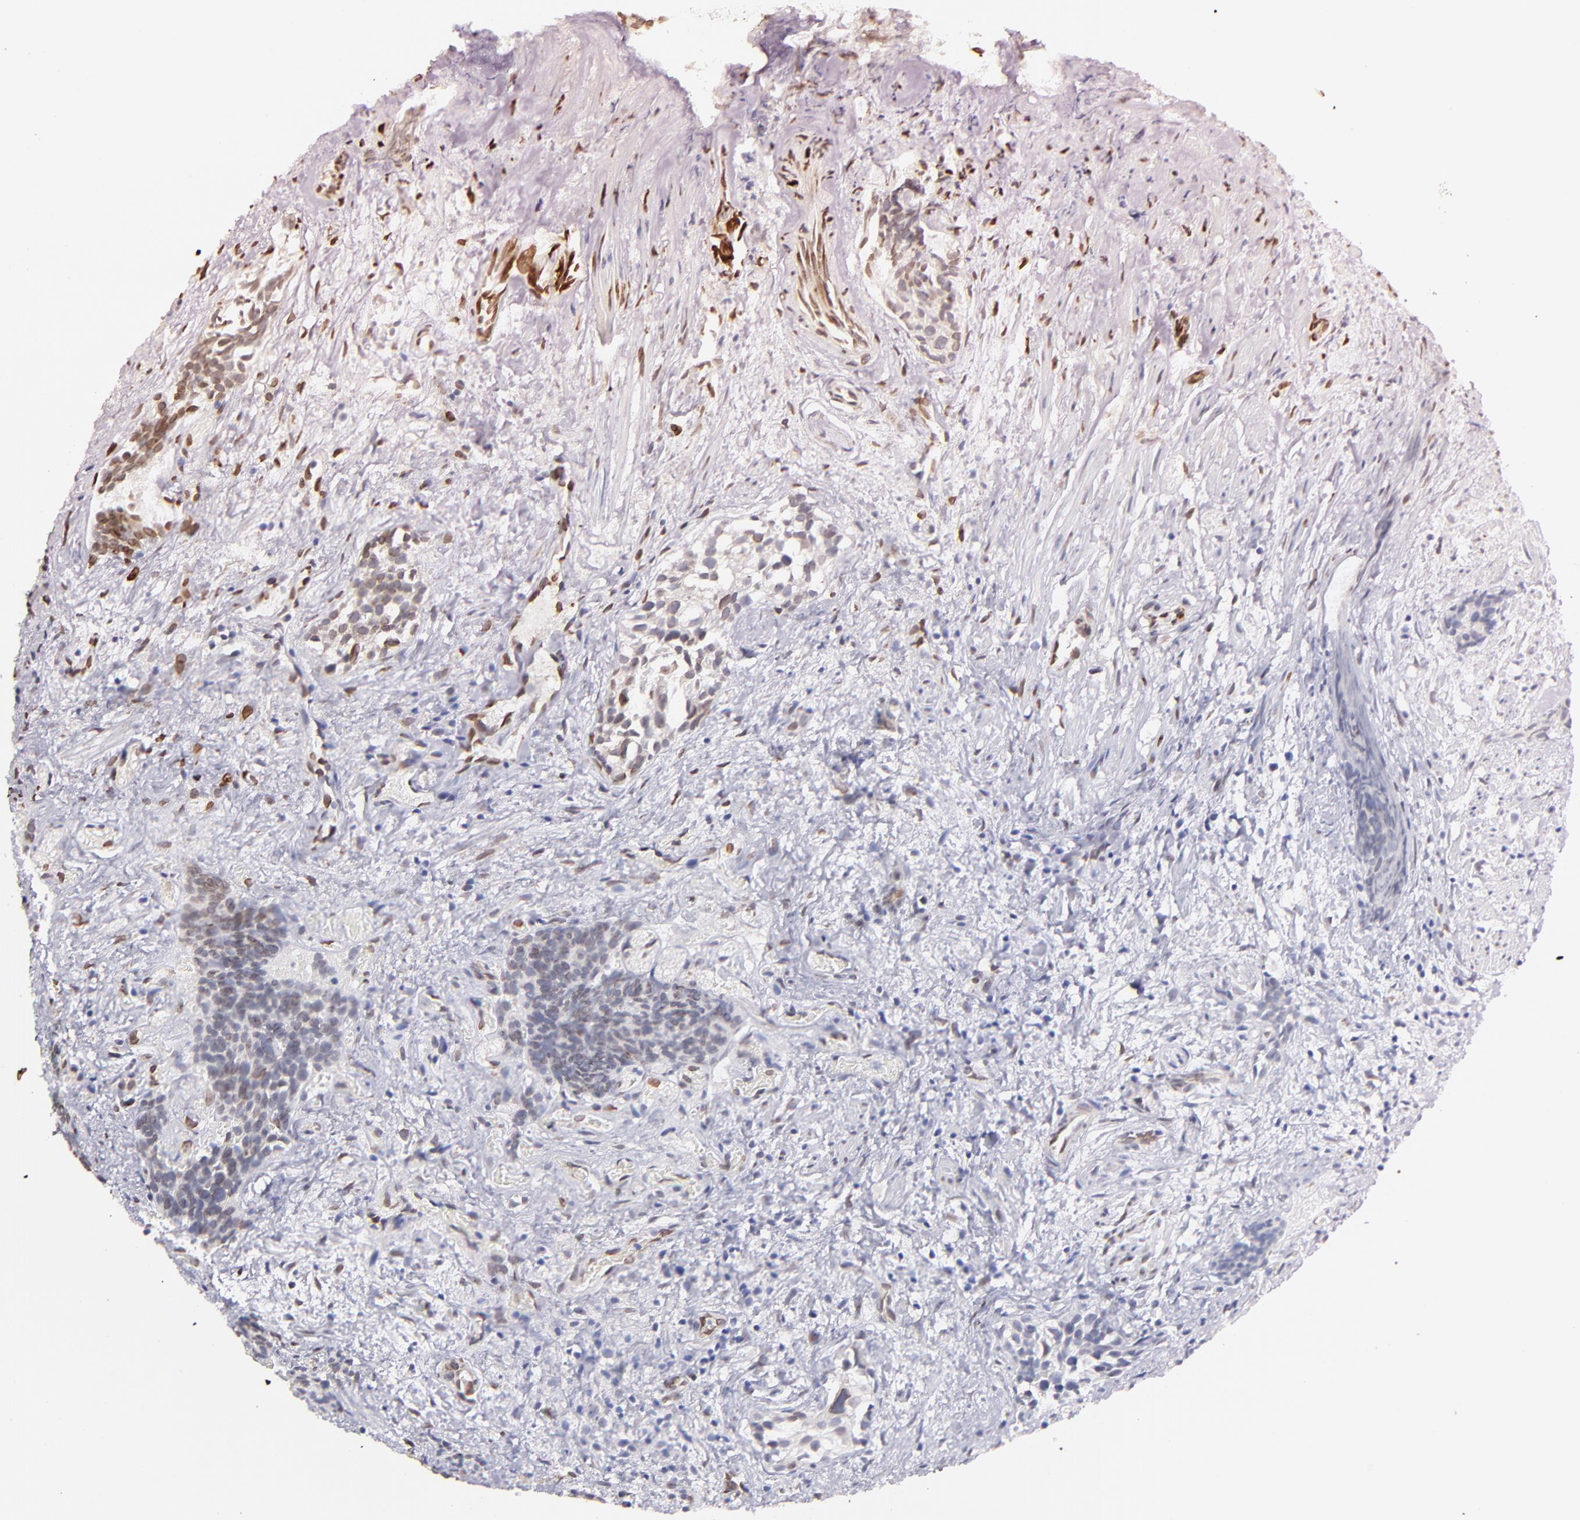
{"staining": {"intensity": "moderate", "quantity": ">75%", "location": "cytoplasmic/membranous,nuclear"}, "tissue": "urothelial cancer", "cell_type": "Tumor cells", "image_type": "cancer", "snomed": [{"axis": "morphology", "description": "Urothelial carcinoma, High grade"}, {"axis": "topography", "description": "Urinary bladder"}], "caption": "This image demonstrates high-grade urothelial carcinoma stained with IHC to label a protein in brown. The cytoplasmic/membranous and nuclear of tumor cells show moderate positivity for the protein. Nuclei are counter-stained blue.", "gene": "PUM3", "patient": {"sex": "female", "age": 78}}